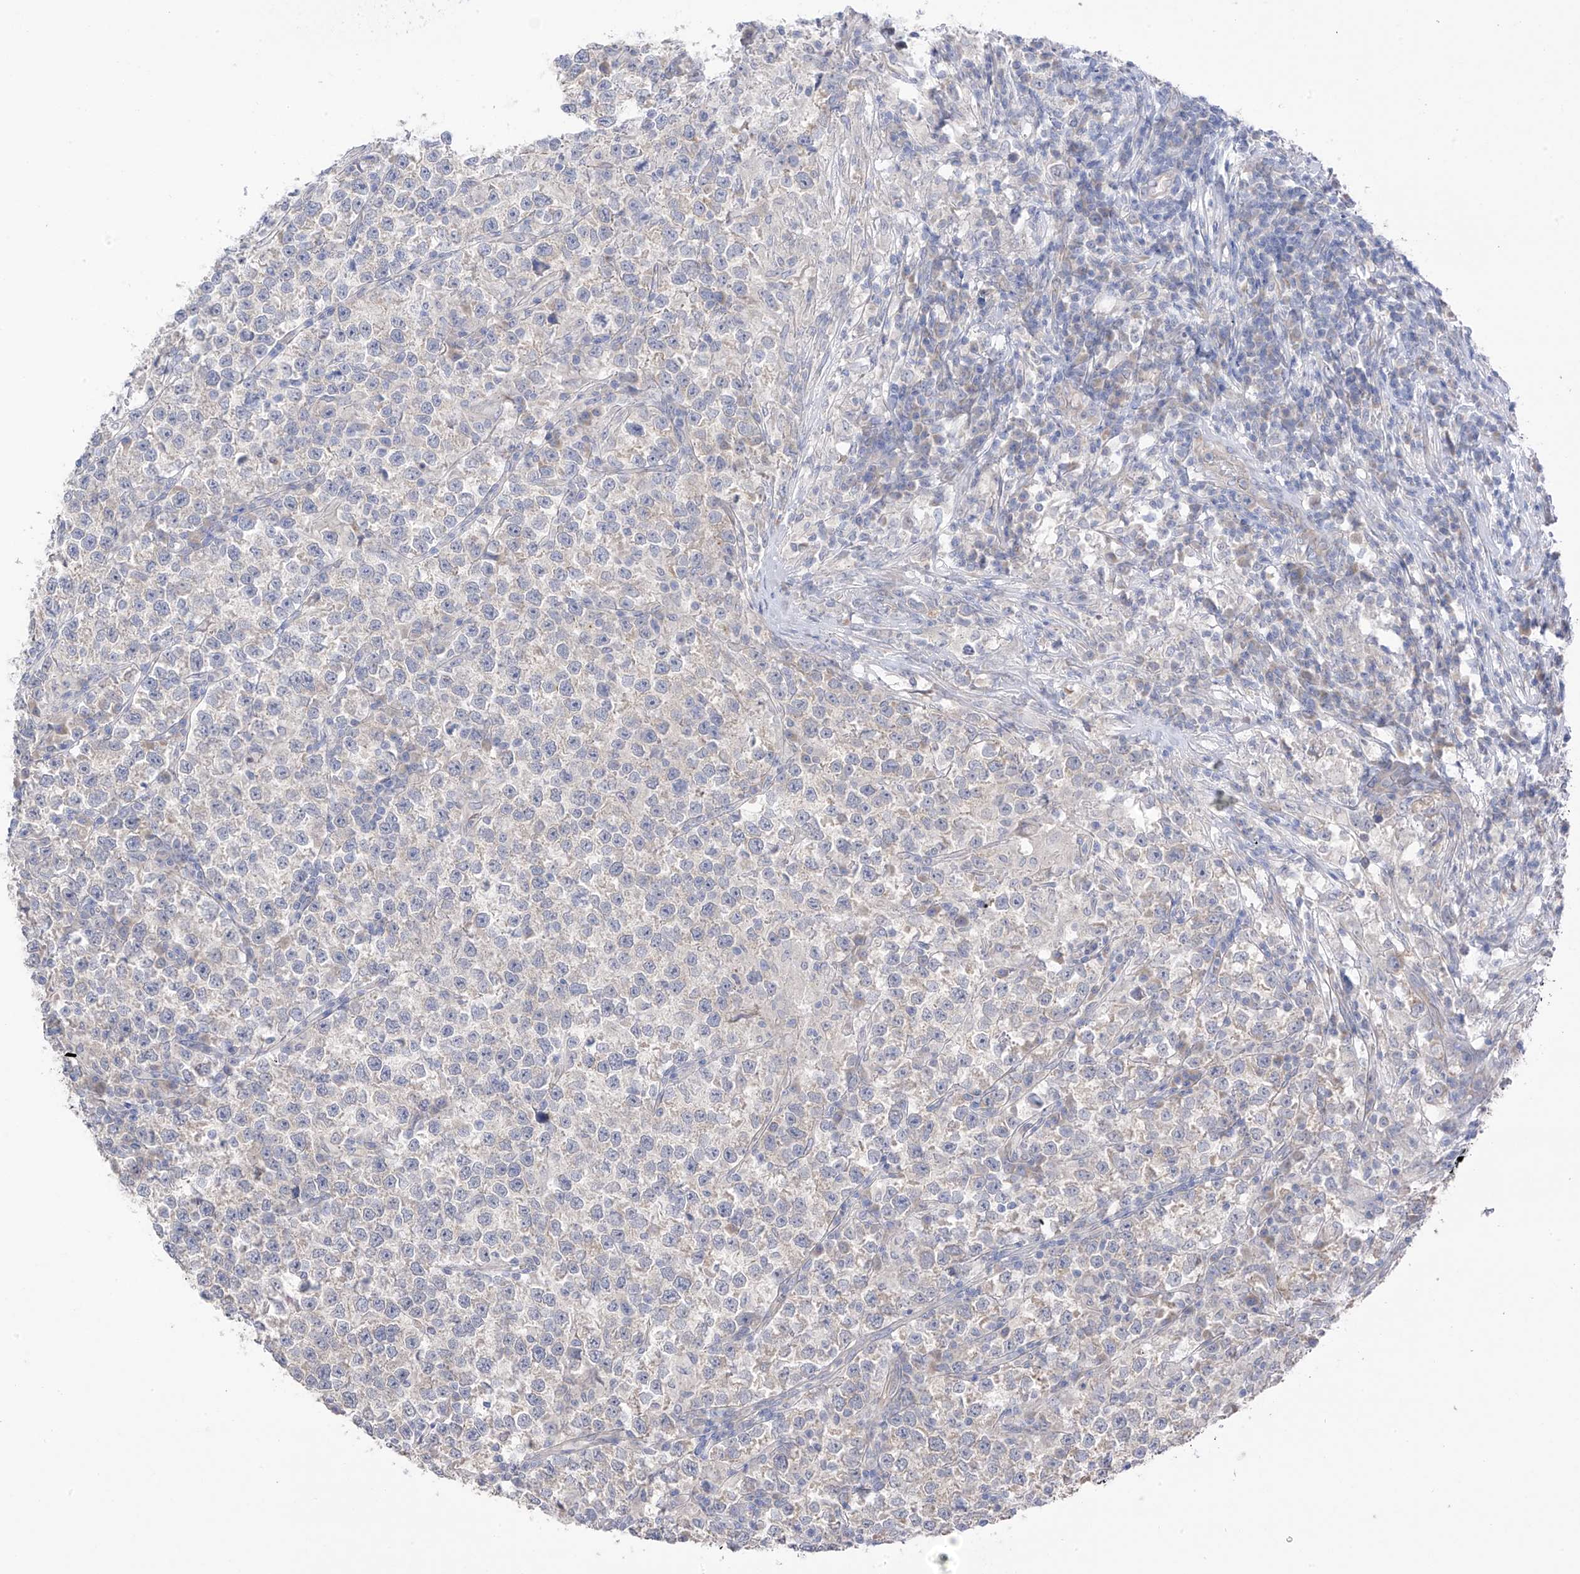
{"staining": {"intensity": "negative", "quantity": "none", "location": "none"}, "tissue": "testis cancer", "cell_type": "Tumor cells", "image_type": "cancer", "snomed": [{"axis": "morphology", "description": "Normal tissue, NOS"}, {"axis": "morphology", "description": "Seminoma, NOS"}, {"axis": "topography", "description": "Testis"}], "caption": "A photomicrograph of human testis cancer (seminoma) is negative for staining in tumor cells.", "gene": "NALCN", "patient": {"sex": "male", "age": 43}}